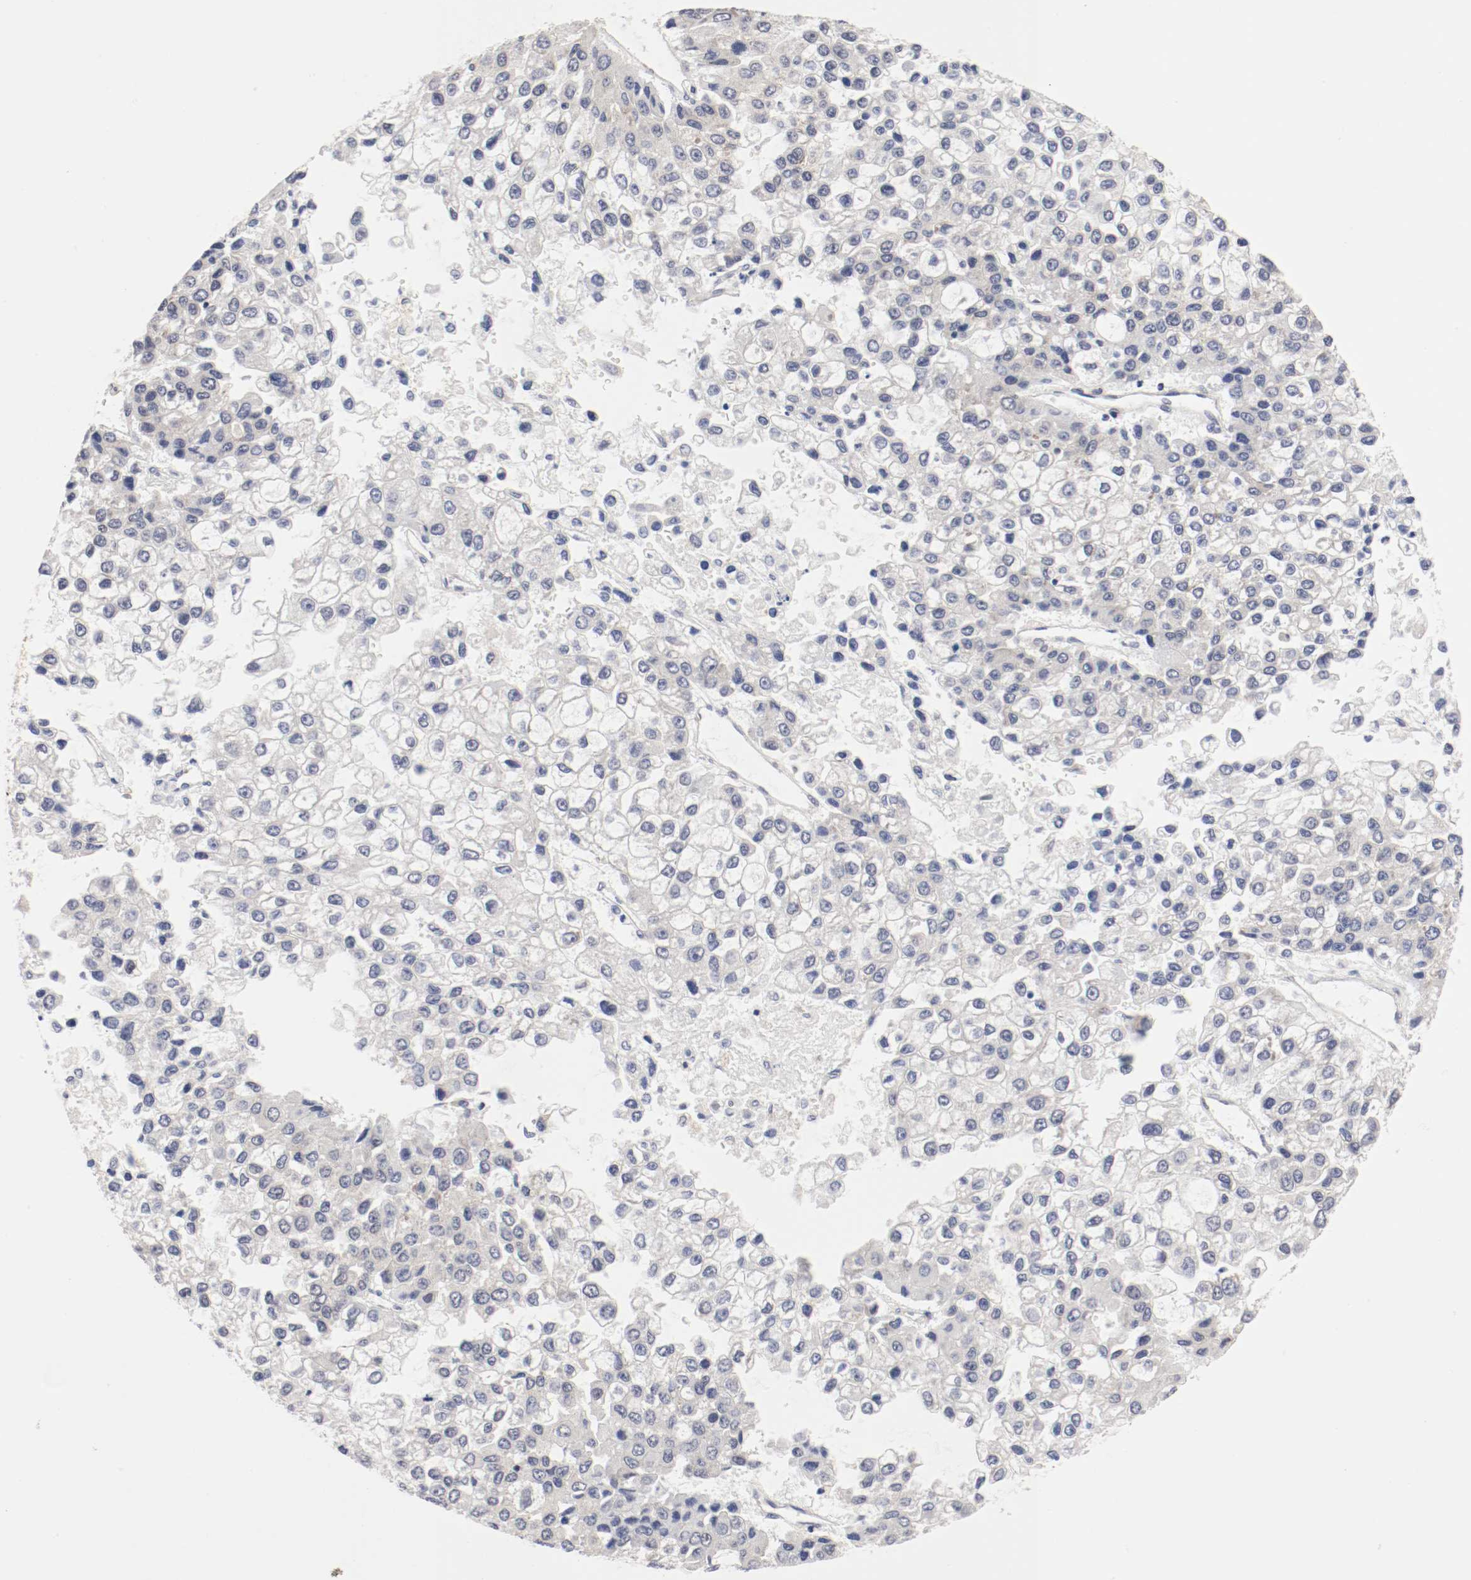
{"staining": {"intensity": "negative", "quantity": "none", "location": "none"}, "tissue": "liver cancer", "cell_type": "Tumor cells", "image_type": "cancer", "snomed": [{"axis": "morphology", "description": "Carcinoma, Hepatocellular, NOS"}, {"axis": "topography", "description": "Liver"}], "caption": "Liver cancer (hepatocellular carcinoma) was stained to show a protein in brown. There is no significant staining in tumor cells. The staining is performed using DAB (3,3'-diaminobenzidine) brown chromogen with nuclei counter-stained in using hematoxylin.", "gene": "FKBP3", "patient": {"sex": "female", "age": 66}}